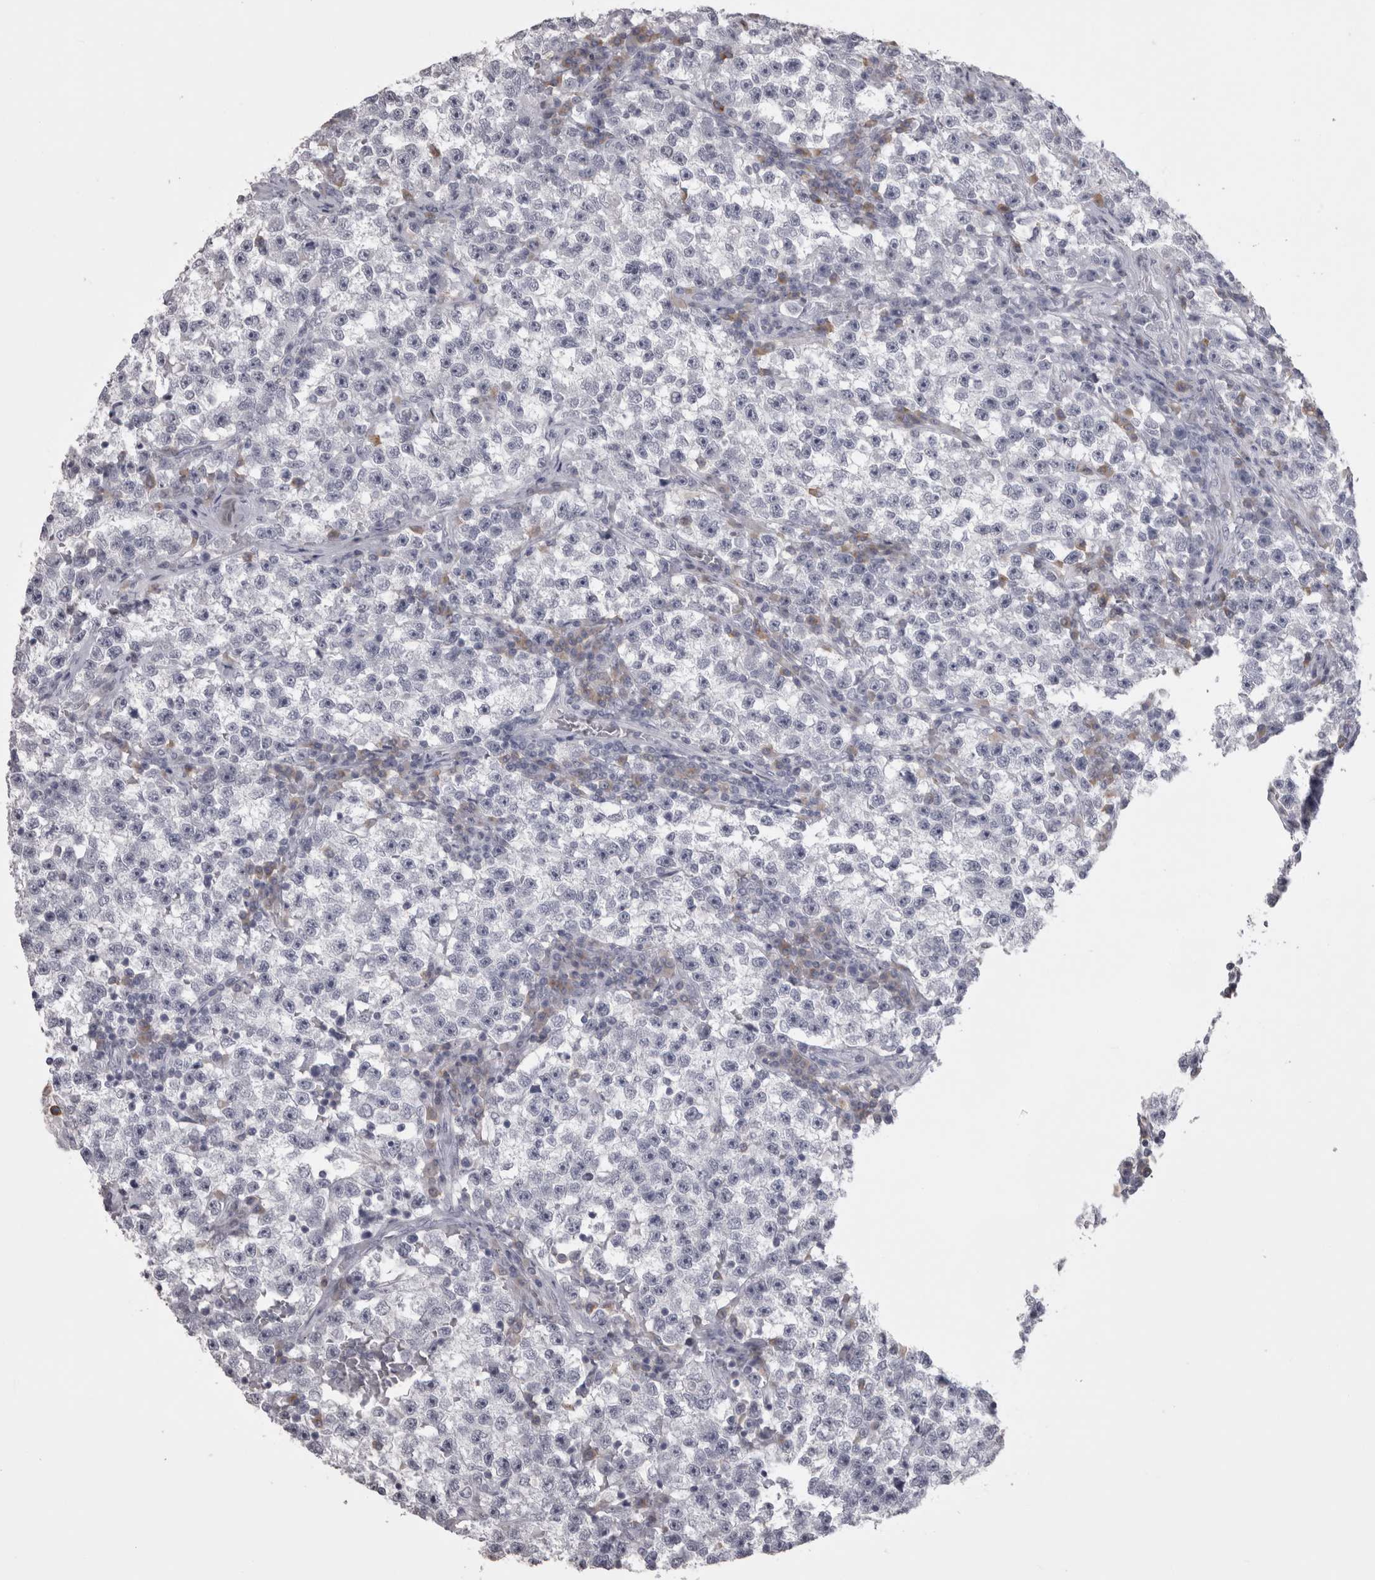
{"staining": {"intensity": "negative", "quantity": "none", "location": "none"}, "tissue": "testis cancer", "cell_type": "Tumor cells", "image_type": "cancer", "snomed": [{"axis": "morphology", "description": "Seminoma, NOS"}, {"axis": "topography", "description": "Testis"}], "caption": "There is no significant expression in tumor cells of testis seminoma. The staining is performed using DAB (3,3'-diaminobenzidine) brown chromogen with nuclei counter-stained in using hematoxylin.", "gene": "LAX1", "patient": {"sex": "male", "age": 22}}